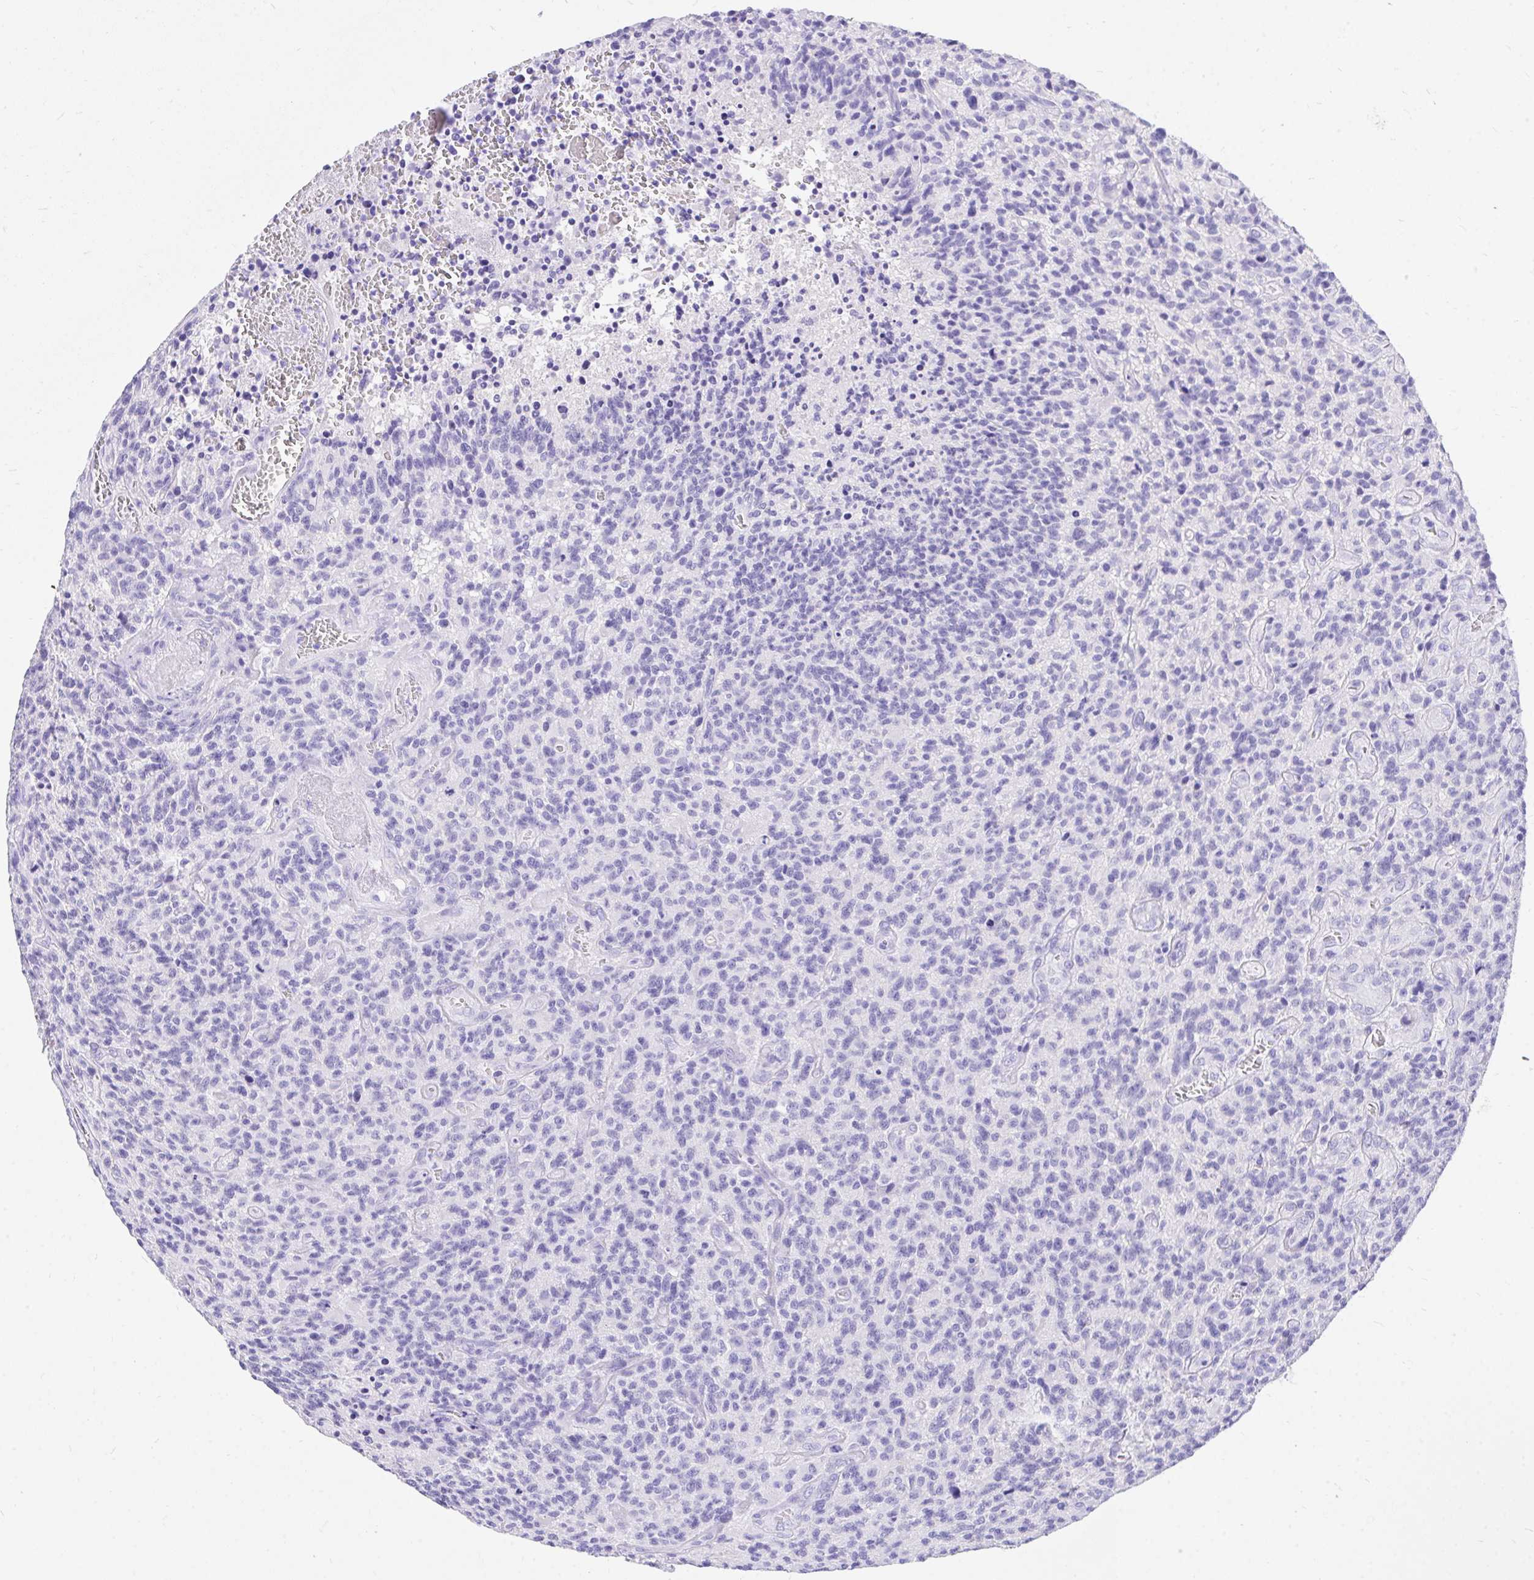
{"staining": {"intensity": "negative", "quantity": "none", "location": "none"}, "tissue": "glioma", "cell_type": "Tumor cells", "image_type": "cancer", "snomed": [{"axis": "morphology", "description": "Glioma, malignant, High grade"}, {"axis": "topography", "description": "Brain"}], "caption": "Immunohistochemistry micrograph of glioma stained for a protein (brown), which exhibits no expression in tumor cells.", "gene": "MON1A", "patient": {"sex": "male", "age": 76}}